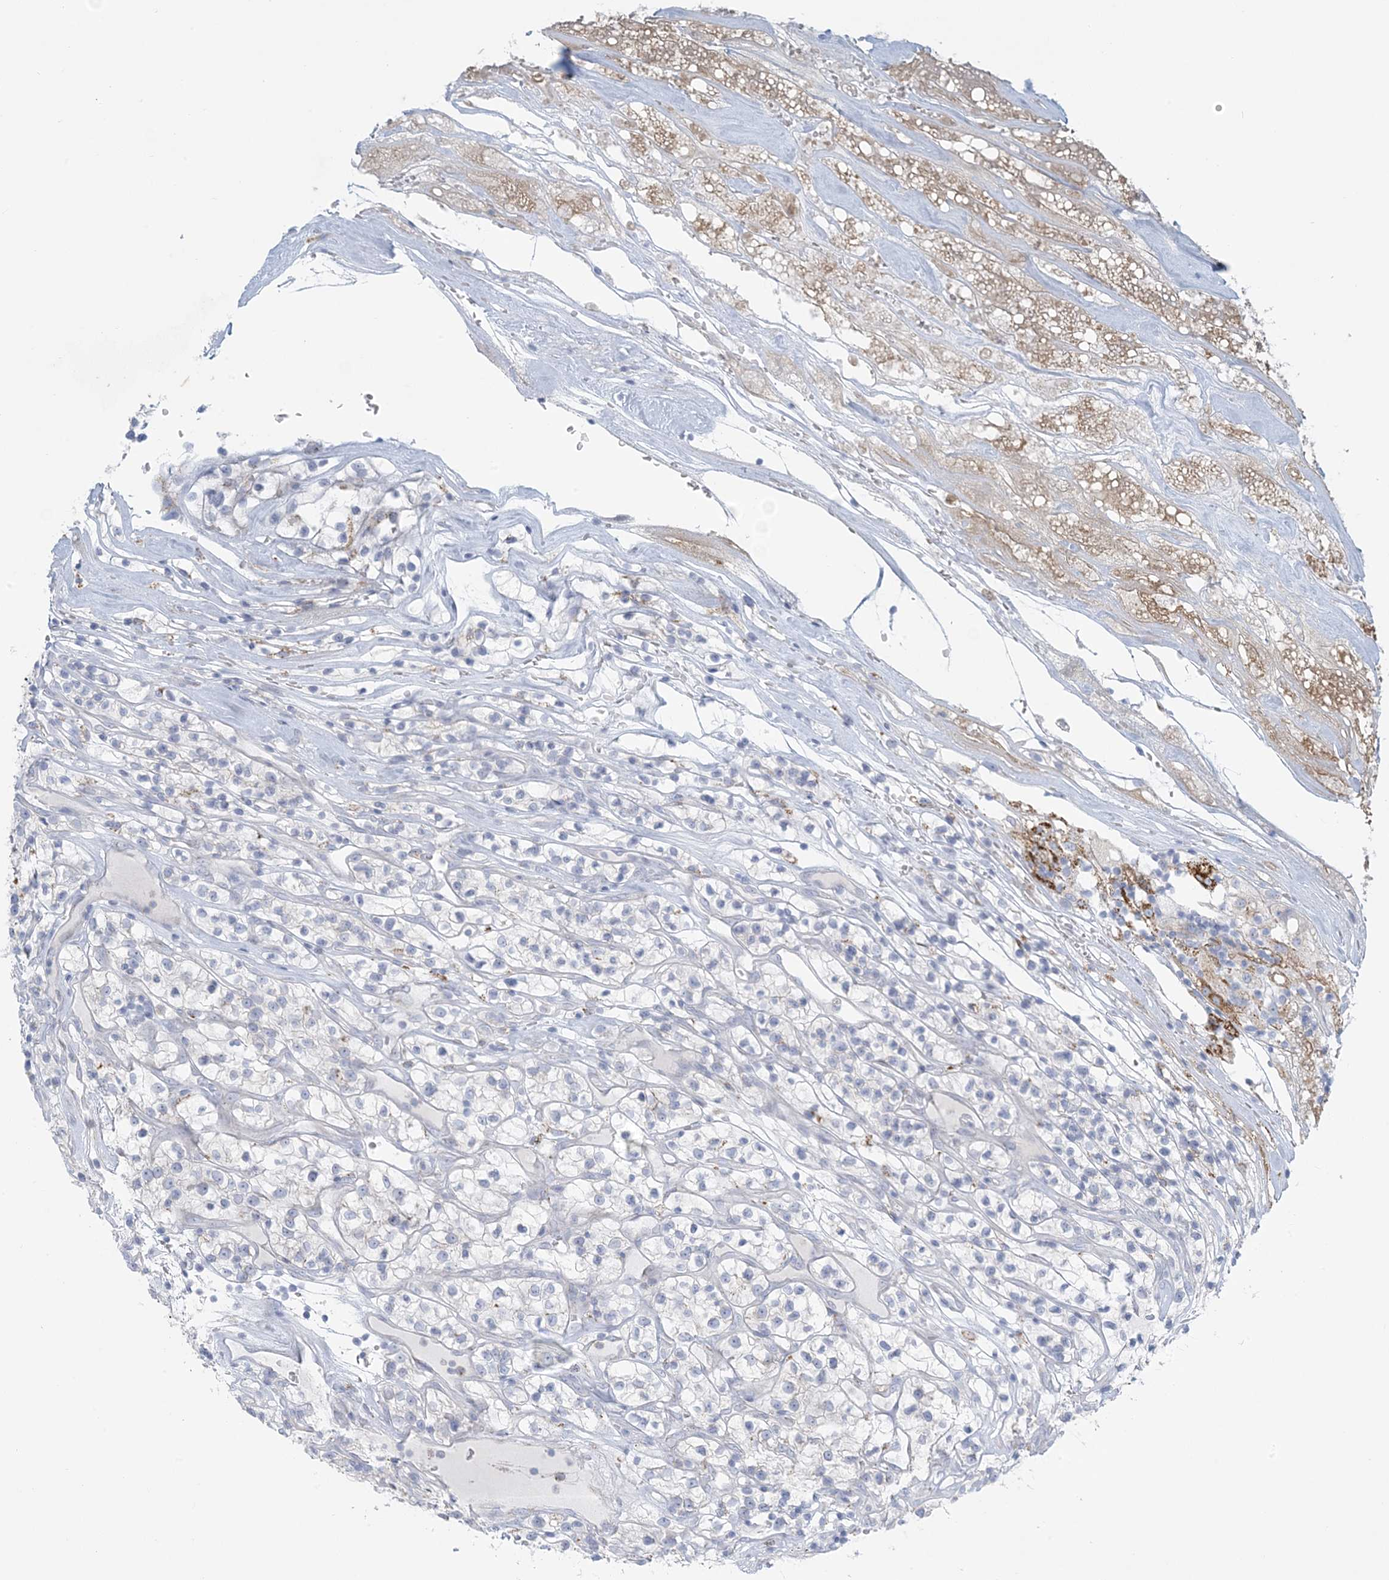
{"staining": {"intensity": "negative", "quantity": "none", "location": "none"}, "tissue": "renal cancer", "cell_type": "Tumor cells", "image_type": "cancer", "snomed": [{"axis": "morphology", "description": "Adenocarcinoma, NOS"}, {"axis": "topography", "description": "Kidney"}], "caption": "High power microscopy micrograph of an IHC histopathology image of renal cancer (adenocarcinoma), revealing no significant expression in tumor cells.", "gene": "ZDHHC4", "patient": {"sex": "female", "age": 57}}